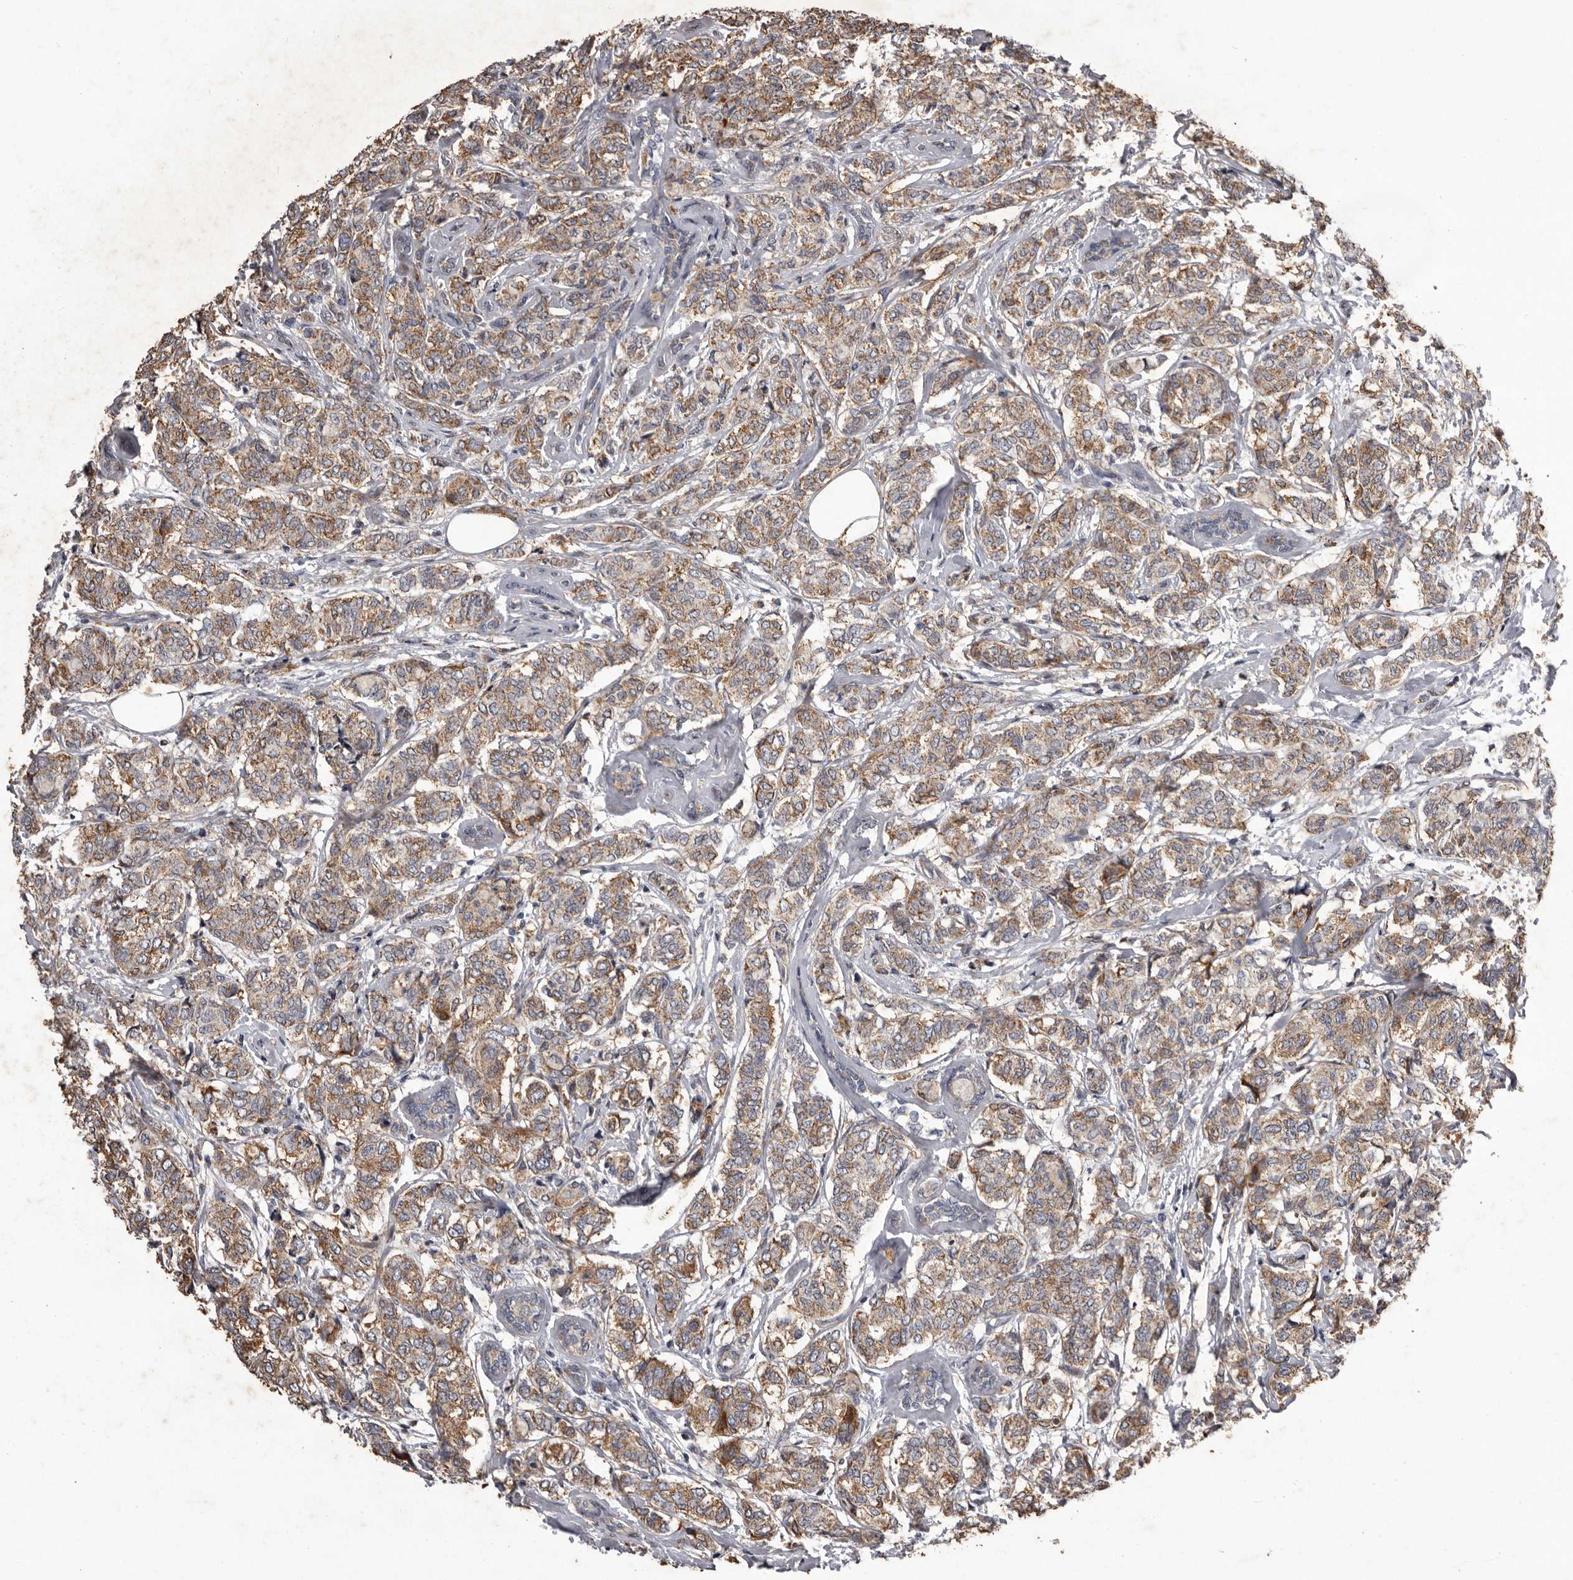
{"staining": {"intensity": "moderate", "quantity": ">75%", "location": "cytoplasmic/membranous"}, "tissue": "breast cancer", "cell_type": "Tumor cells", "image_type": "cancer", "snomed": [{"axis": "morphology", "description": "Lobular carcinoma"}, {"axis": "topography", "description": "Breast"}], "caption": "High-power microscopy captured an immunohistochemistry (IHC) photomicrograph of breast cancer (lobular carcinoma), revealing moderate cytoplasmic/membranous expression in approximately >75% of tumor cells. (DAB IHC with brightfield microscopy, high magnification).", "gene": "CXCL14", "patient": {"sex": "female", "age": 60}}